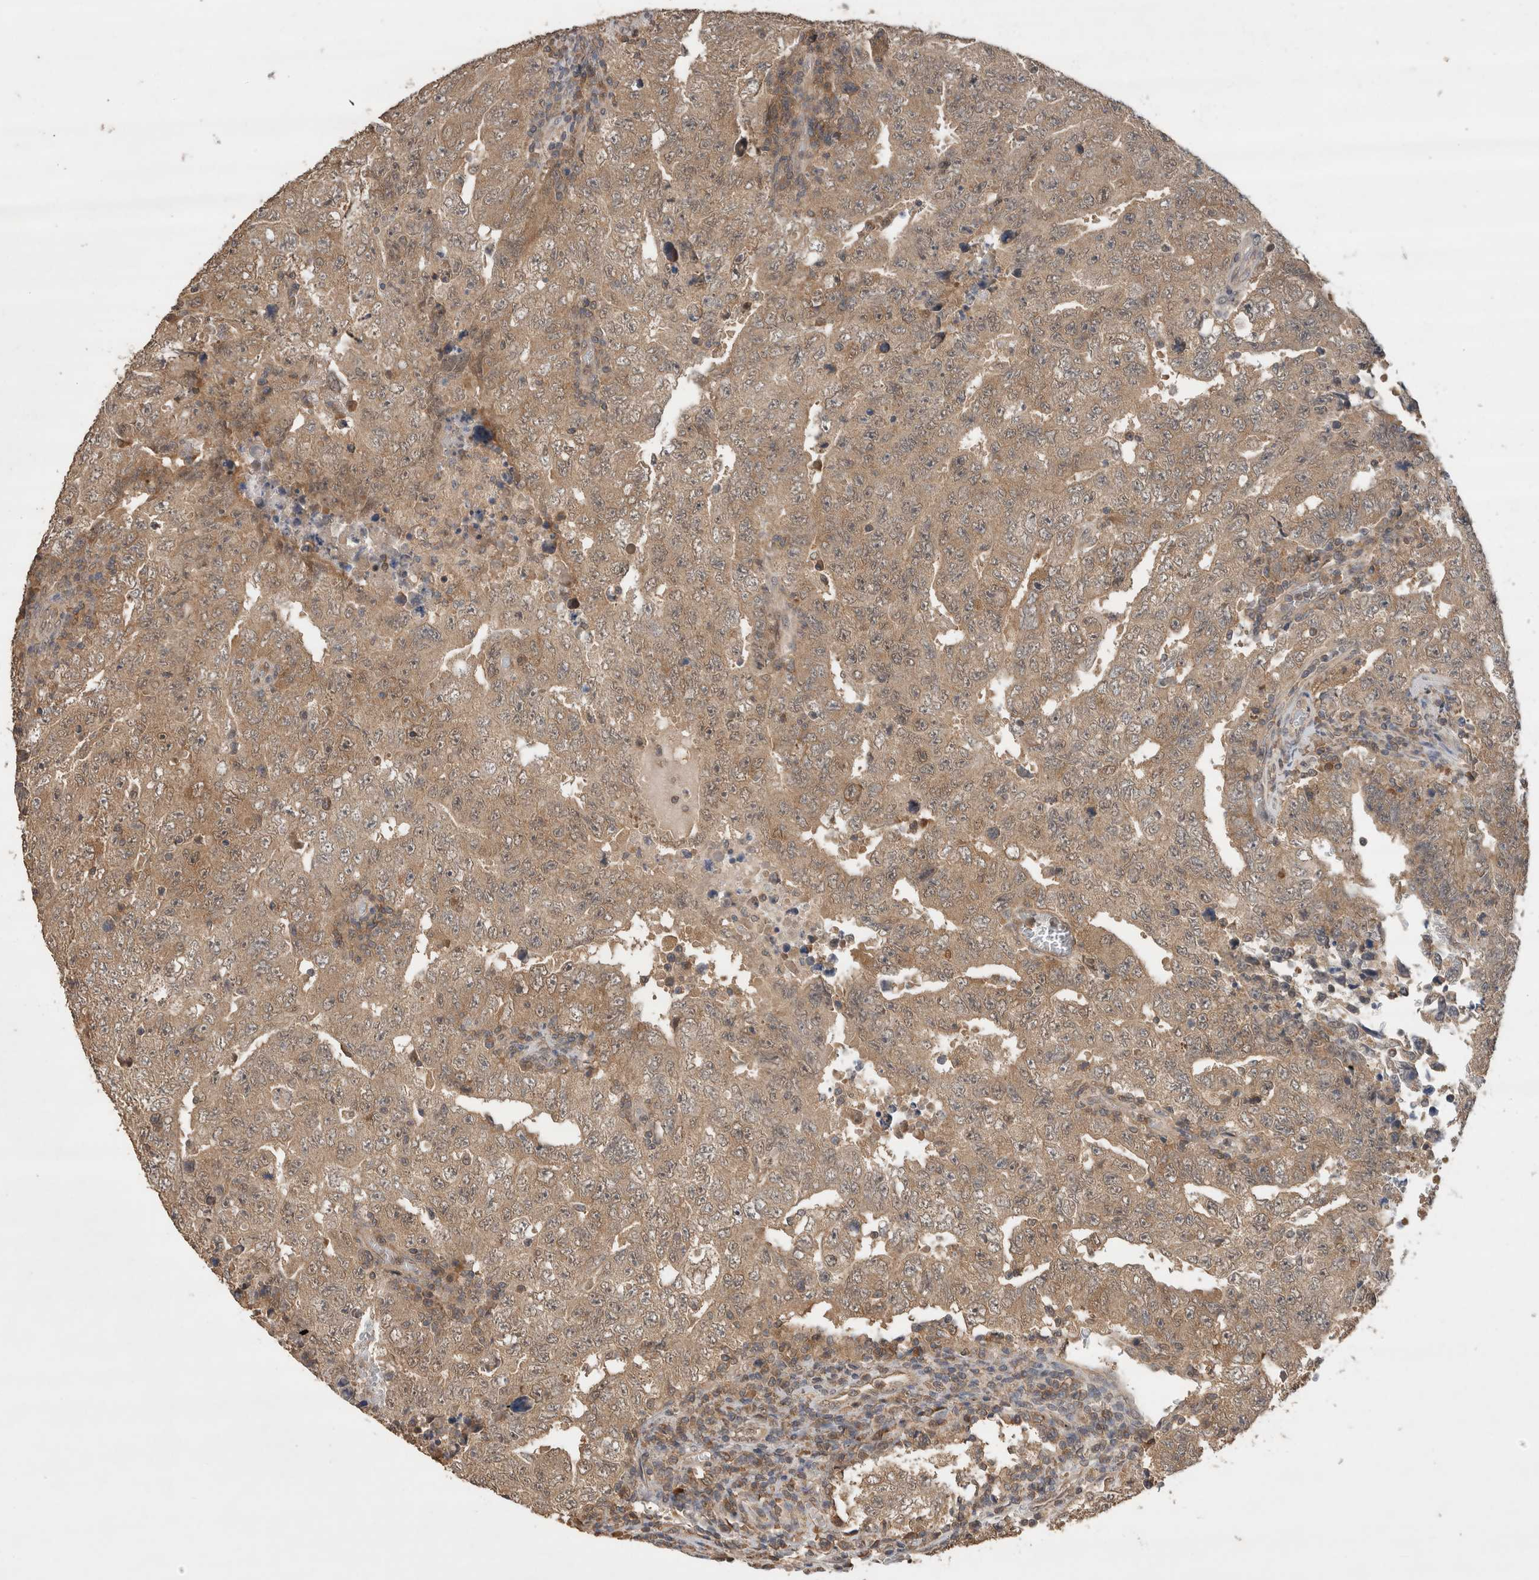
{"staining": {"intensity": "moderate", "quantity": ">75%", "location": "cytoplasmic/membranous"}, "tissue": "testis cancer", "cell_type": "Tumor cells", "image_type": "cancer", "snomed": [{"axis": "morphology", "description": "Carcinoma, Embryonal, NOS"}, {"axis": "topography", "description": "Testis"}], "caption": "DAB (3,3'-diaminobenzidine) immunohistochemical staining of human testis cancer displays moderate cytoplasmic/membranous protein positivity in about >75% of tumor cells.", "gene": "OTUD7B", "patient": {"sex": "male", "age": 26}}